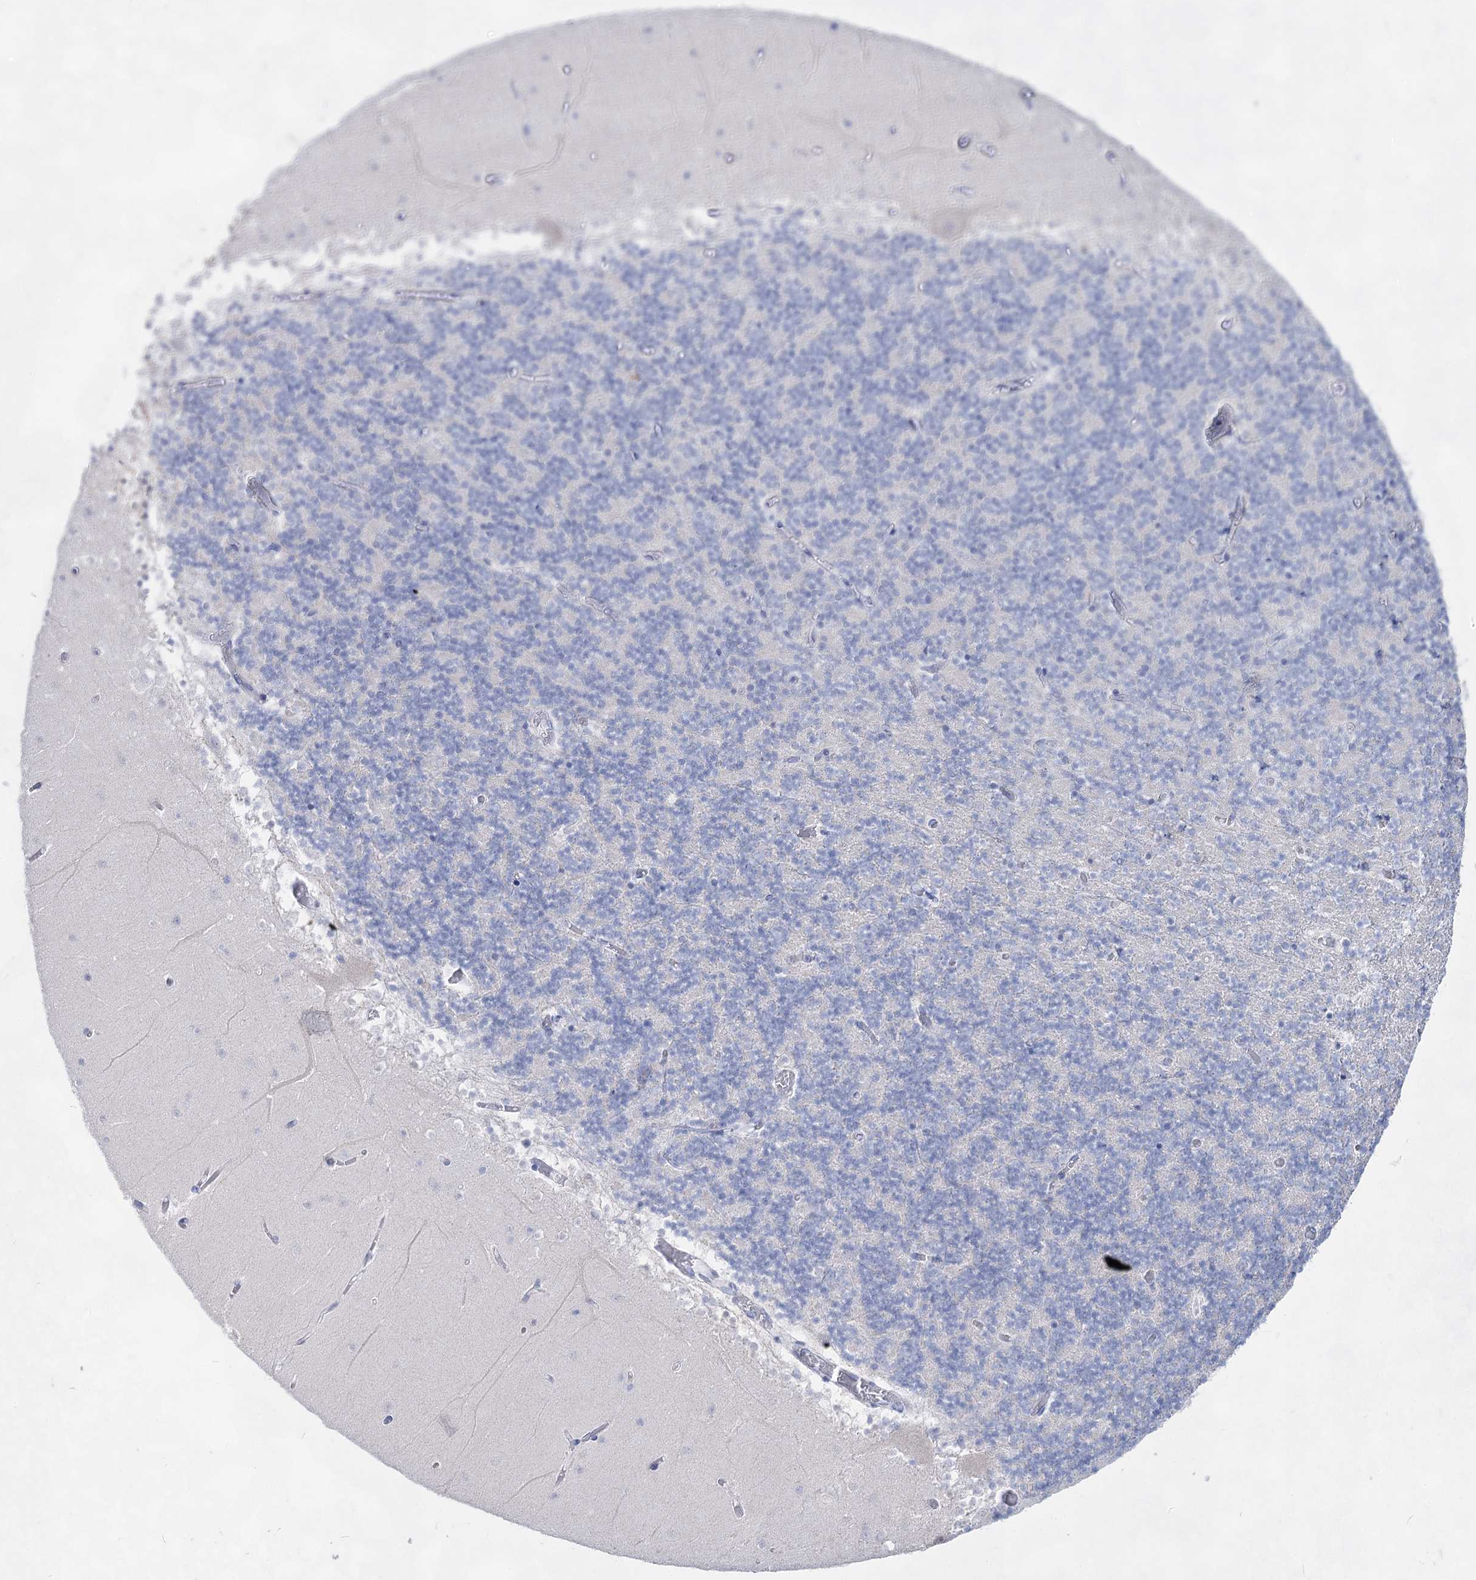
{"staining": {"intensity": "negative", "quantity": "none", "location": "none"}, "tissue": "cerebellum", "cell_type": "Cells in granular layer", "image_type": "normal", "snomed": [{"axis": "morphology", "description": "Normal tissue, NOS"}, {"axis": "topography", "description": "Cerebellum"}], "caption": "Immunohistochemistry photomicrograph of unremarkable human cerebellum stained for a protein (brown), which demonstrates no expression in cells in granular layer. (Immunohistochemistry, brightfield microscopy, high magnification).", "gene": "ACRV1", "patient": {"sex": "female", "age": 28}}